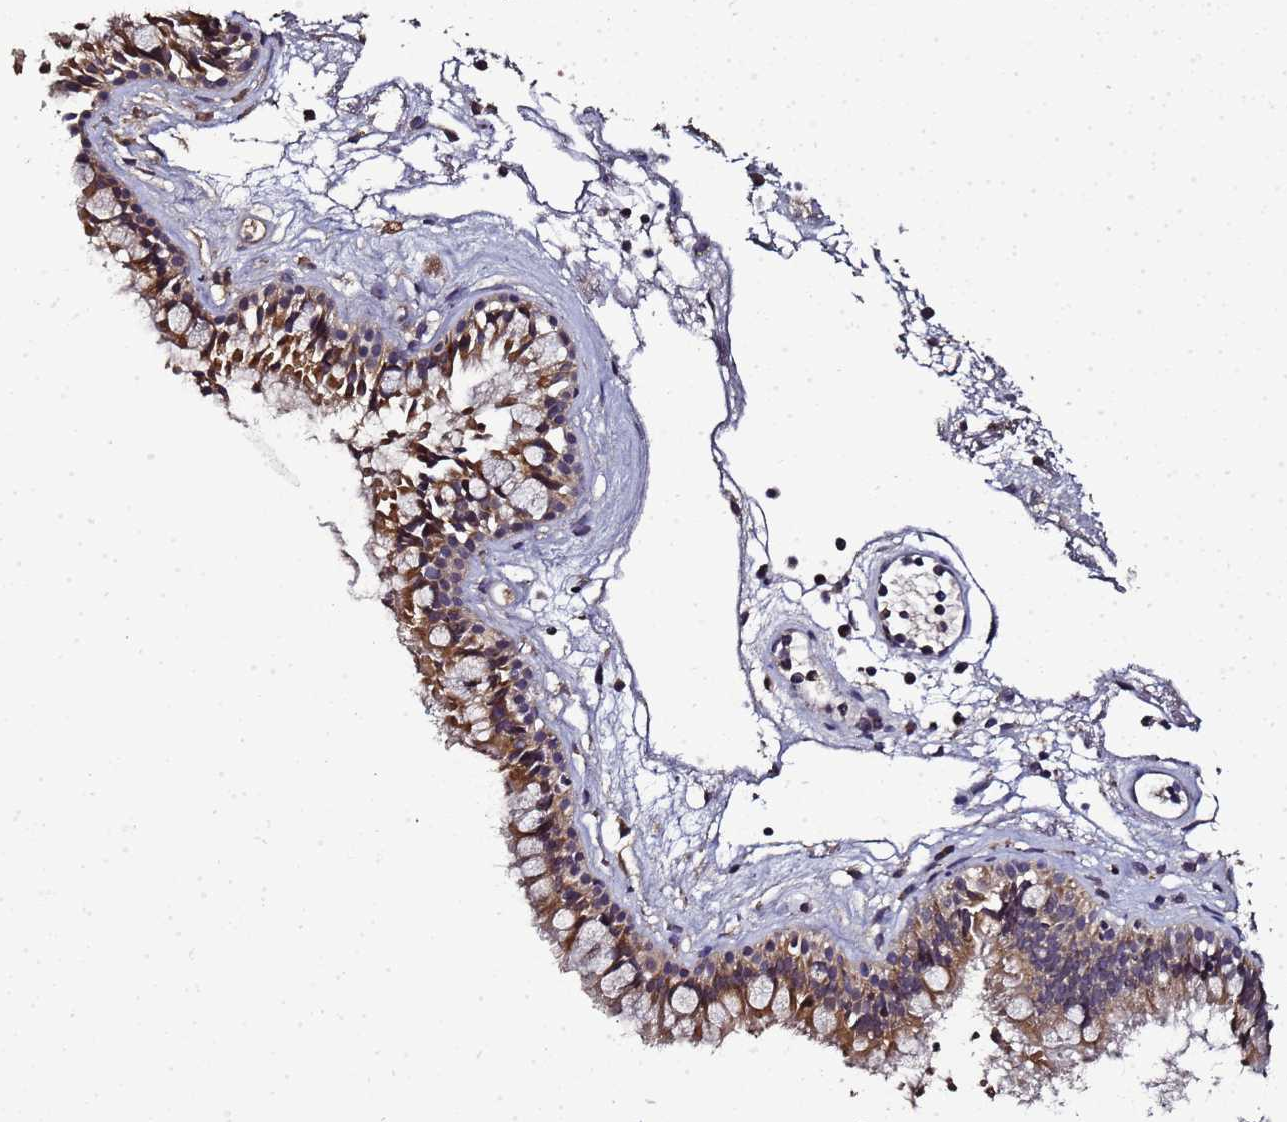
{"staining": {"intensity": "moderate", "quantity": ">75%", "location": "cytoplasmic/membranous"}, "tissue": "nasopharynx", "cell_type": "Respiratory epithelial cells", "image_type": "normal", "snomed": [{"axis": "morphology", "description": "Normal tissue, NOS"}, {"axis": "topography", "description": "Nasopharynx"}], "caption": "Immunohistochemical staining of benign nasopharynx demonstrates medium levels of moderate cytoplasmic/membranous staining in about >75% of respiratory epithelial cells.", "gene": "LGI4", "patient": {"sex": "male", "age": 82}}